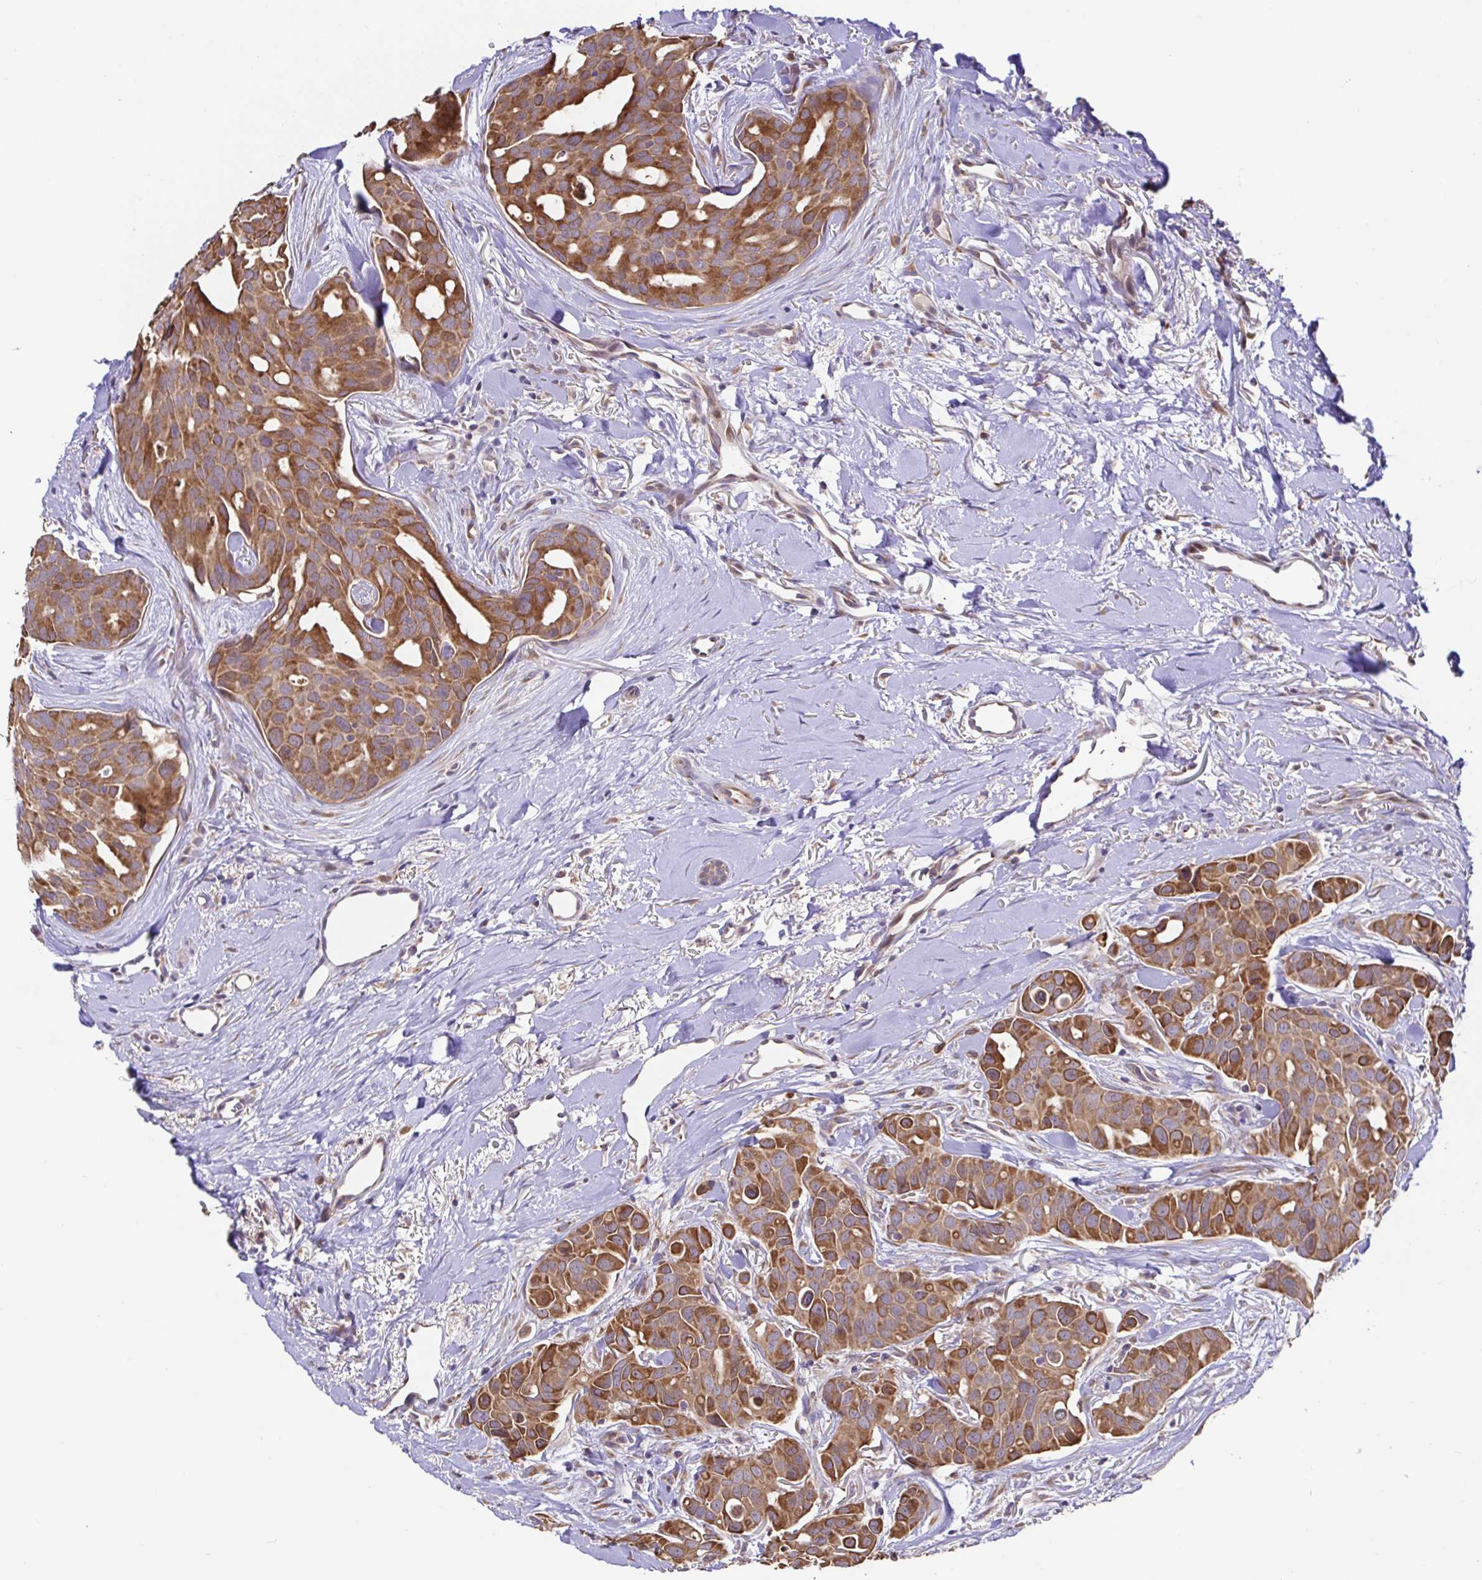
{"staining": {"intensity": "moderate", "quantity": ">75%", "location": "cytoplasmic/membranous"}, "tissue": "breast cancer", "cell_type": "Tumor cells", "image_type": "cancer", "snomed": [{"axis": "morphology", "description": "Duct carcinoma"}, {"axis": "topography", "description": "Breast"}], "caption": "This micrograph displays intraductal carcinoma (breast) stained with IHC to label a protein in brown. The cytoplasmic/membranous of tumor cells show moderate positivity for the protein. Nuclei are counter-stained blue.", "gene": "ELP1", "patient": {"sex": "female", "age": 54}}